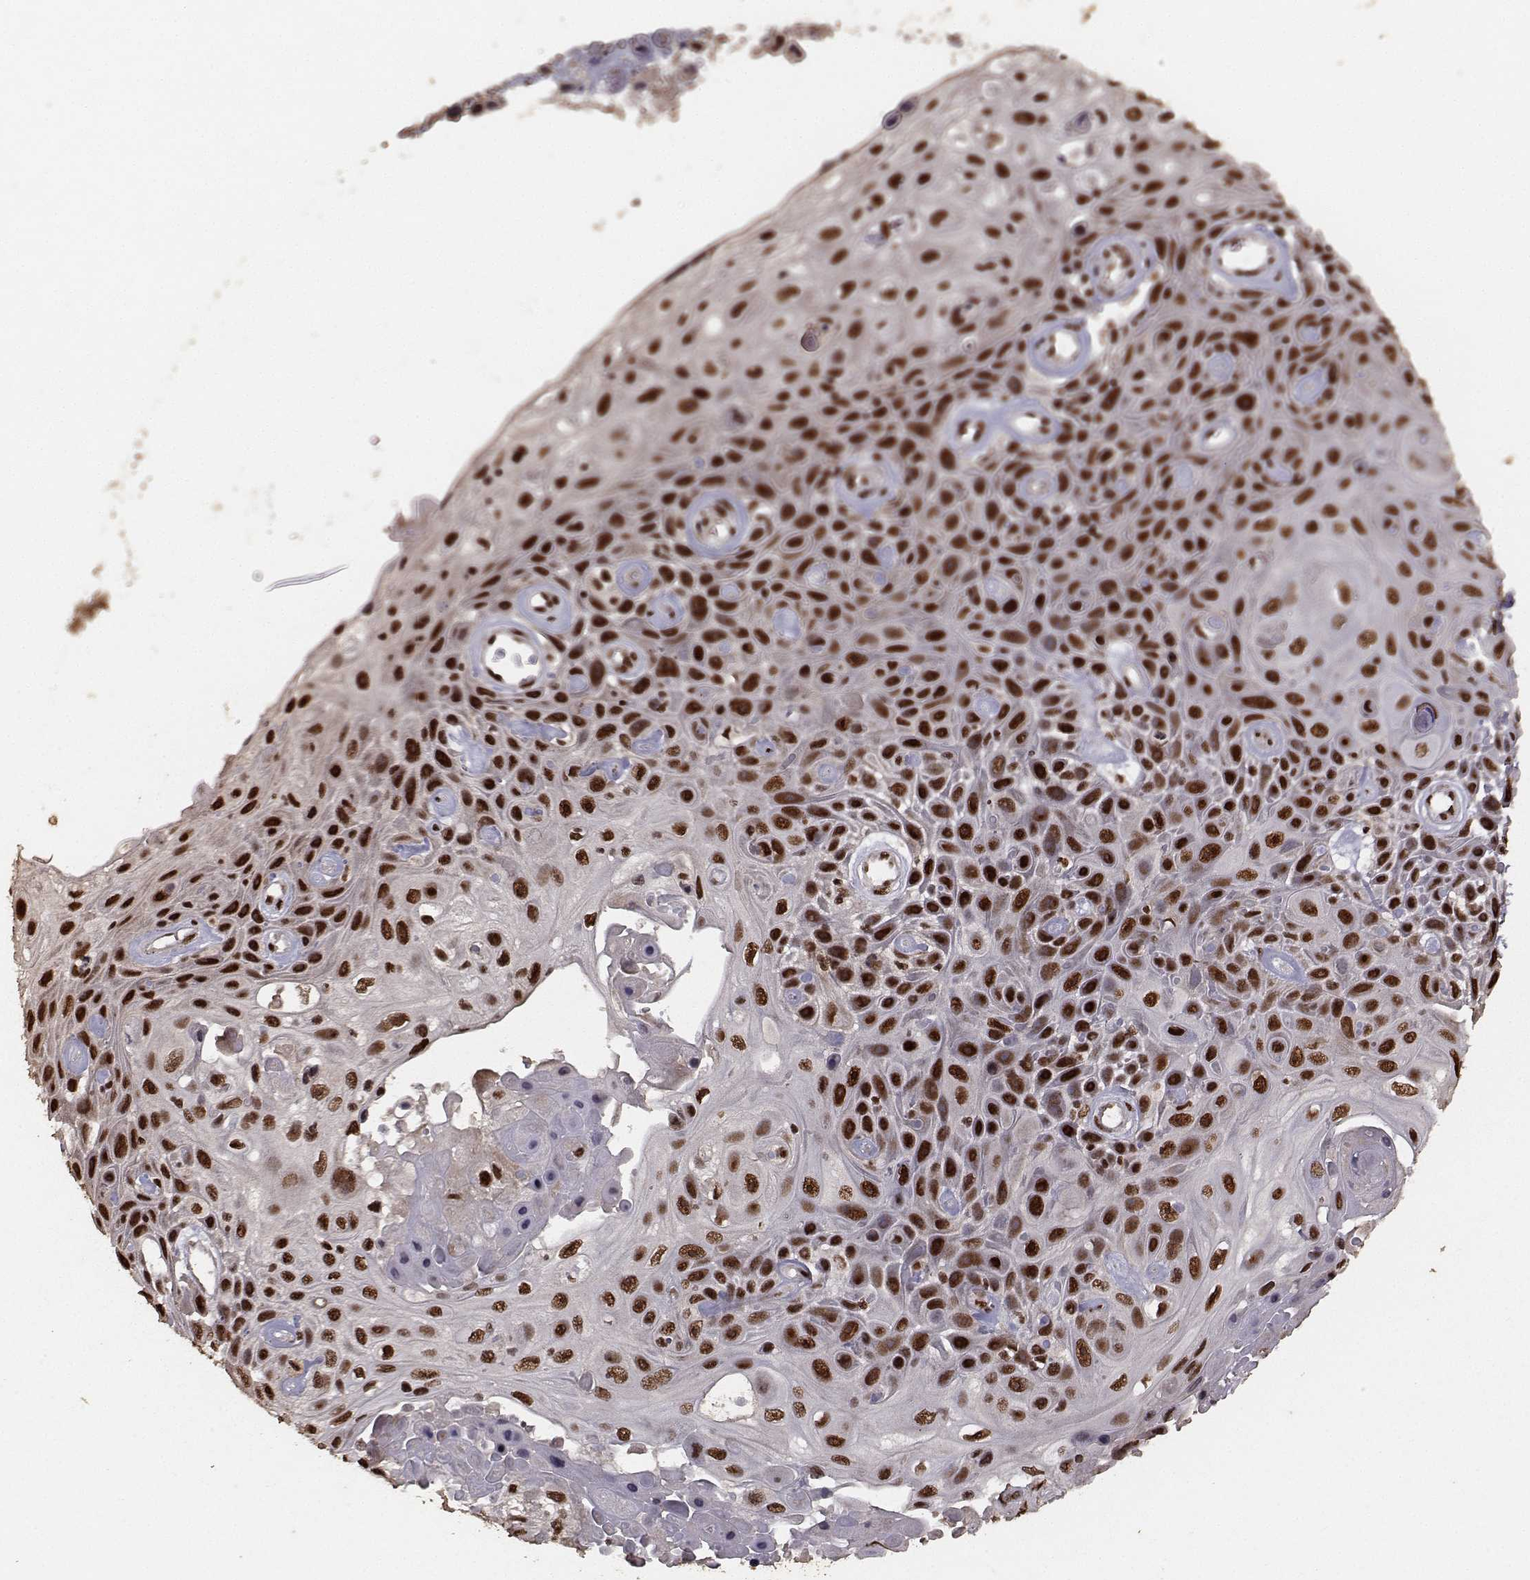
{"staining": {"intensity": "strong", "quantity": "25%-75%", "location": "nuclear"}, "tissue": "skin cancer", "cell_type": "Tumor cells", "image_type": "cancer", "snomed": [{"axis": "morphology", "description": "Squamous cell carcinoma, NOS"}, {"axis": "topography", "description": "Skin"}], "caption": "Tumor cells demonstrate high levels of strong nuclear staining in about 25%-75% of cells in human skin cancer (squamous cell carcinoma). Using DAB (brown) and hematoxylin (blue) stains, captured at high magnification using brightfield microscopy.", "gene": "SF1", "patient": {"sex": "male", "age": 82}}